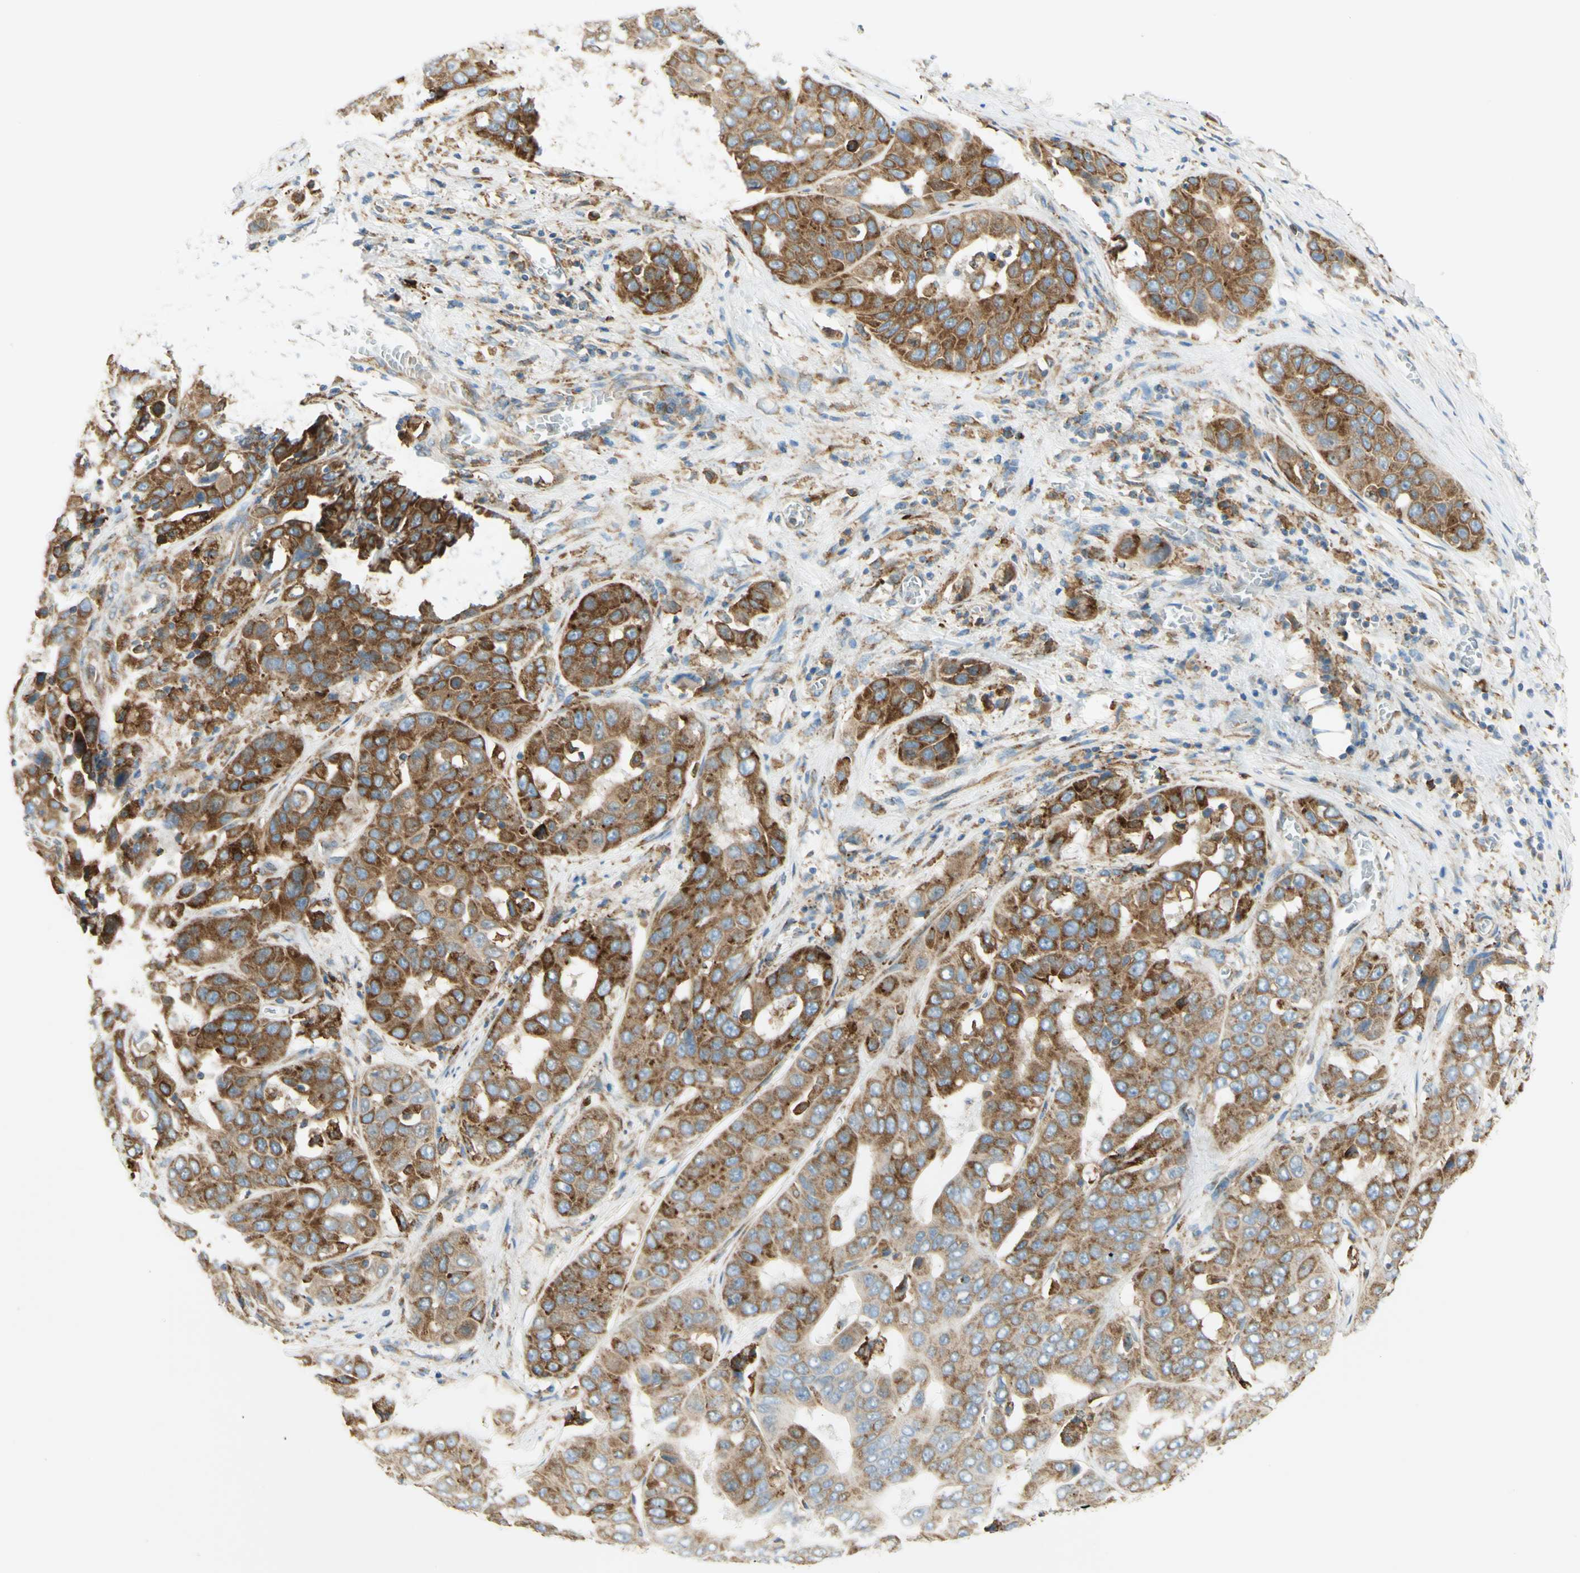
{"staining": {"intensity": "strong", "quantity": ">75%", "location": "cytoplasmic/membranous"}, "tissue": "liver cancer", "cell_type": "Tumor cells", "image_type": "cancer", "snomed": [{"axis": "morphology", "description": "Cholangiocarcinoma"}, {"axis": "topography", "description": "Liver"}], "caption": "Strong cytoplasmic/membranous staining for a protein is seen in approximately >75% of tumor cells of liver cancer using immunohistochemistry.", "gene": "MANF", "patient": {"sex": "female", "age": 52}}